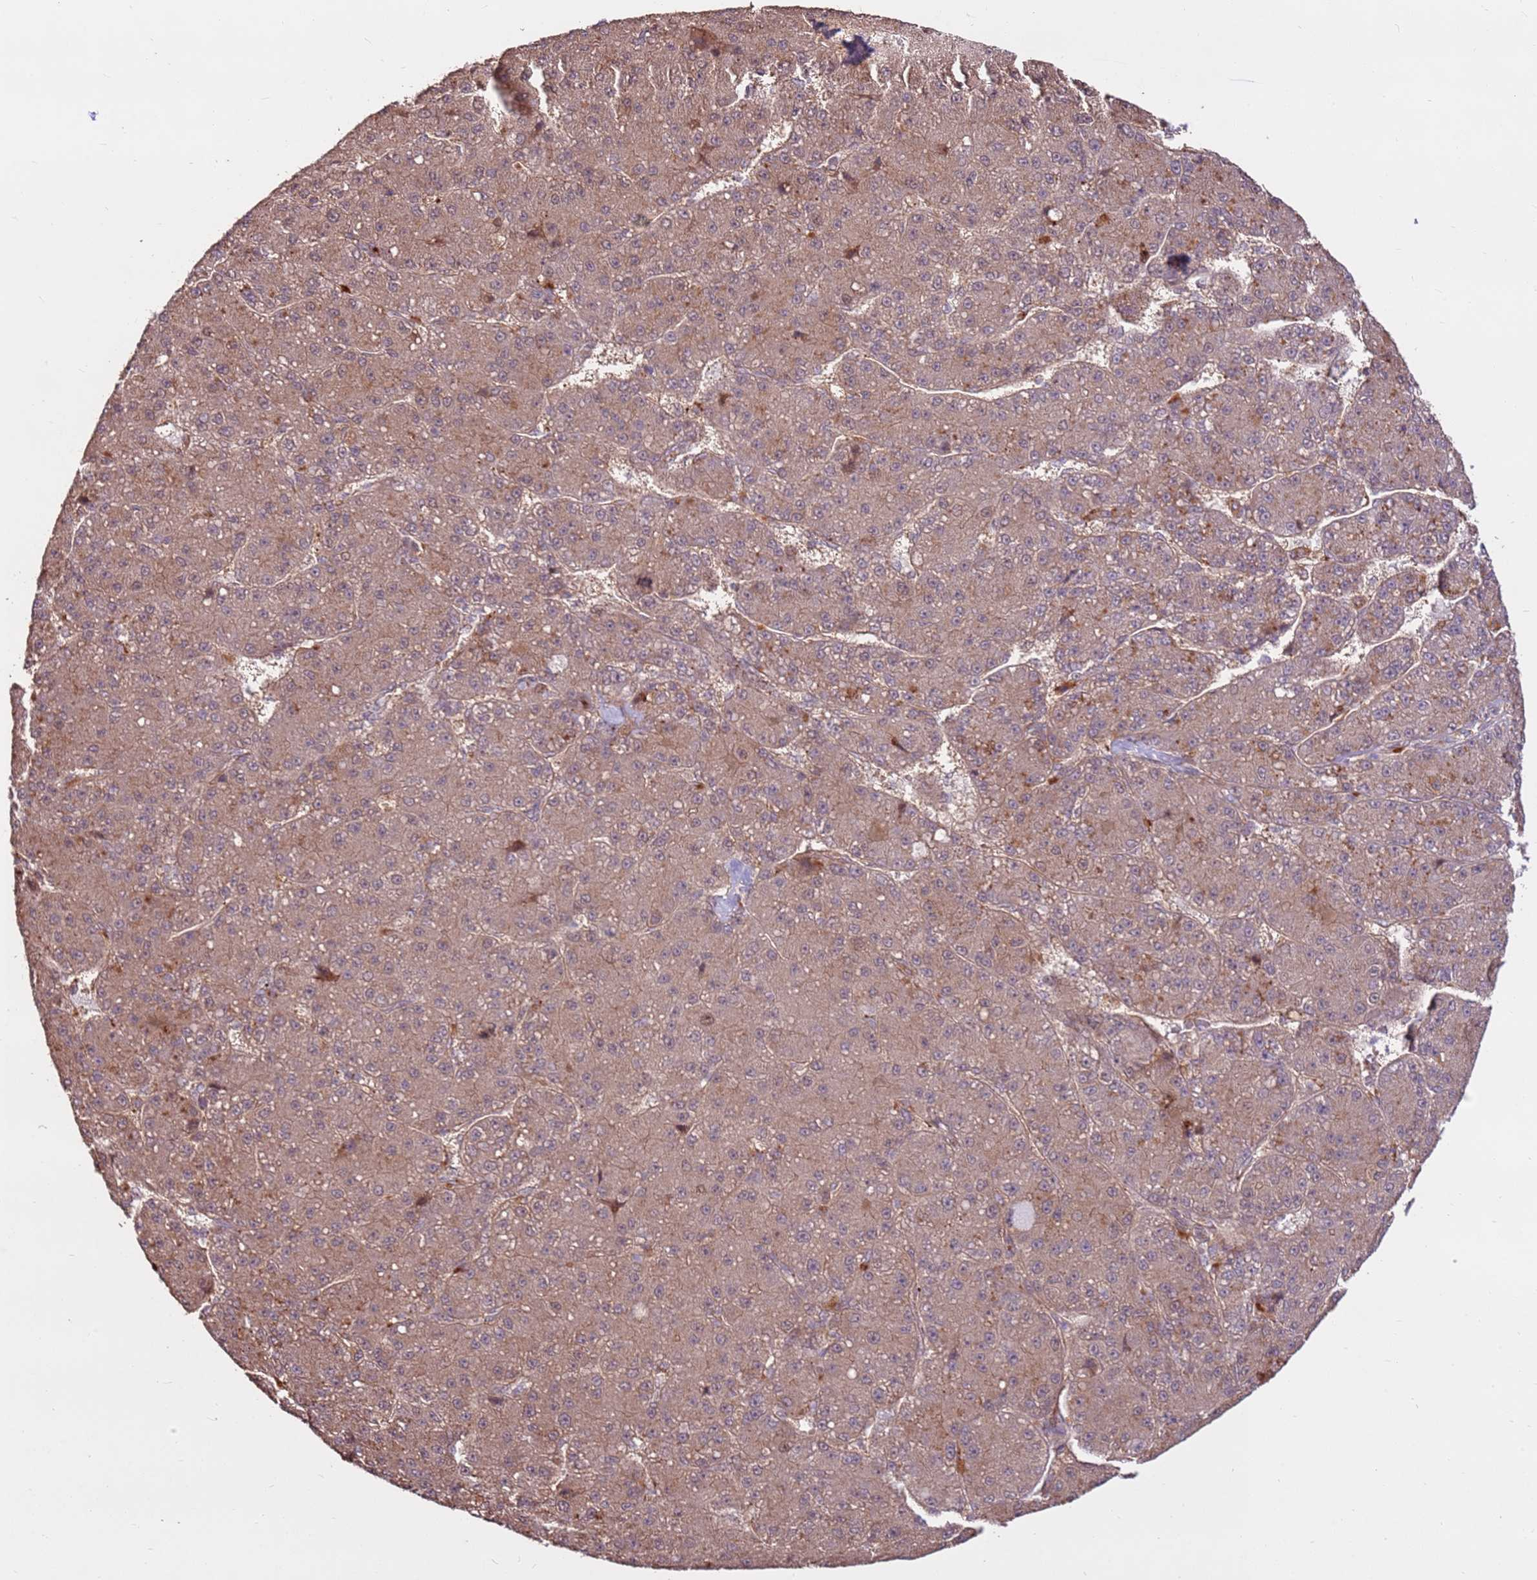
{"staining": {"intensity": "weak", "quantity": ">75%", "location": "cytoplasmic/membranous,nuclear"}, "tissue": "liver cancer", "cell_type": "Tumor cells", "image_type": "cancer", "snomed": [{"axis": "morphology", "description": "Carcinoma, Hepatocellular, NOS"}, {"axis": "topography", "description": "Liver"}], "caption": "Brown immunohistochemical staining in hepatocellular carcinoma (liver) displays weak cytoplasmic/membranous and nuclear staining in about >75% of tumor cells. The protein of interest is shown in brown color, while the nuclei are stained blue.", "gene": "CCDC112", "patient": {"sex": "male", "age": 67}}